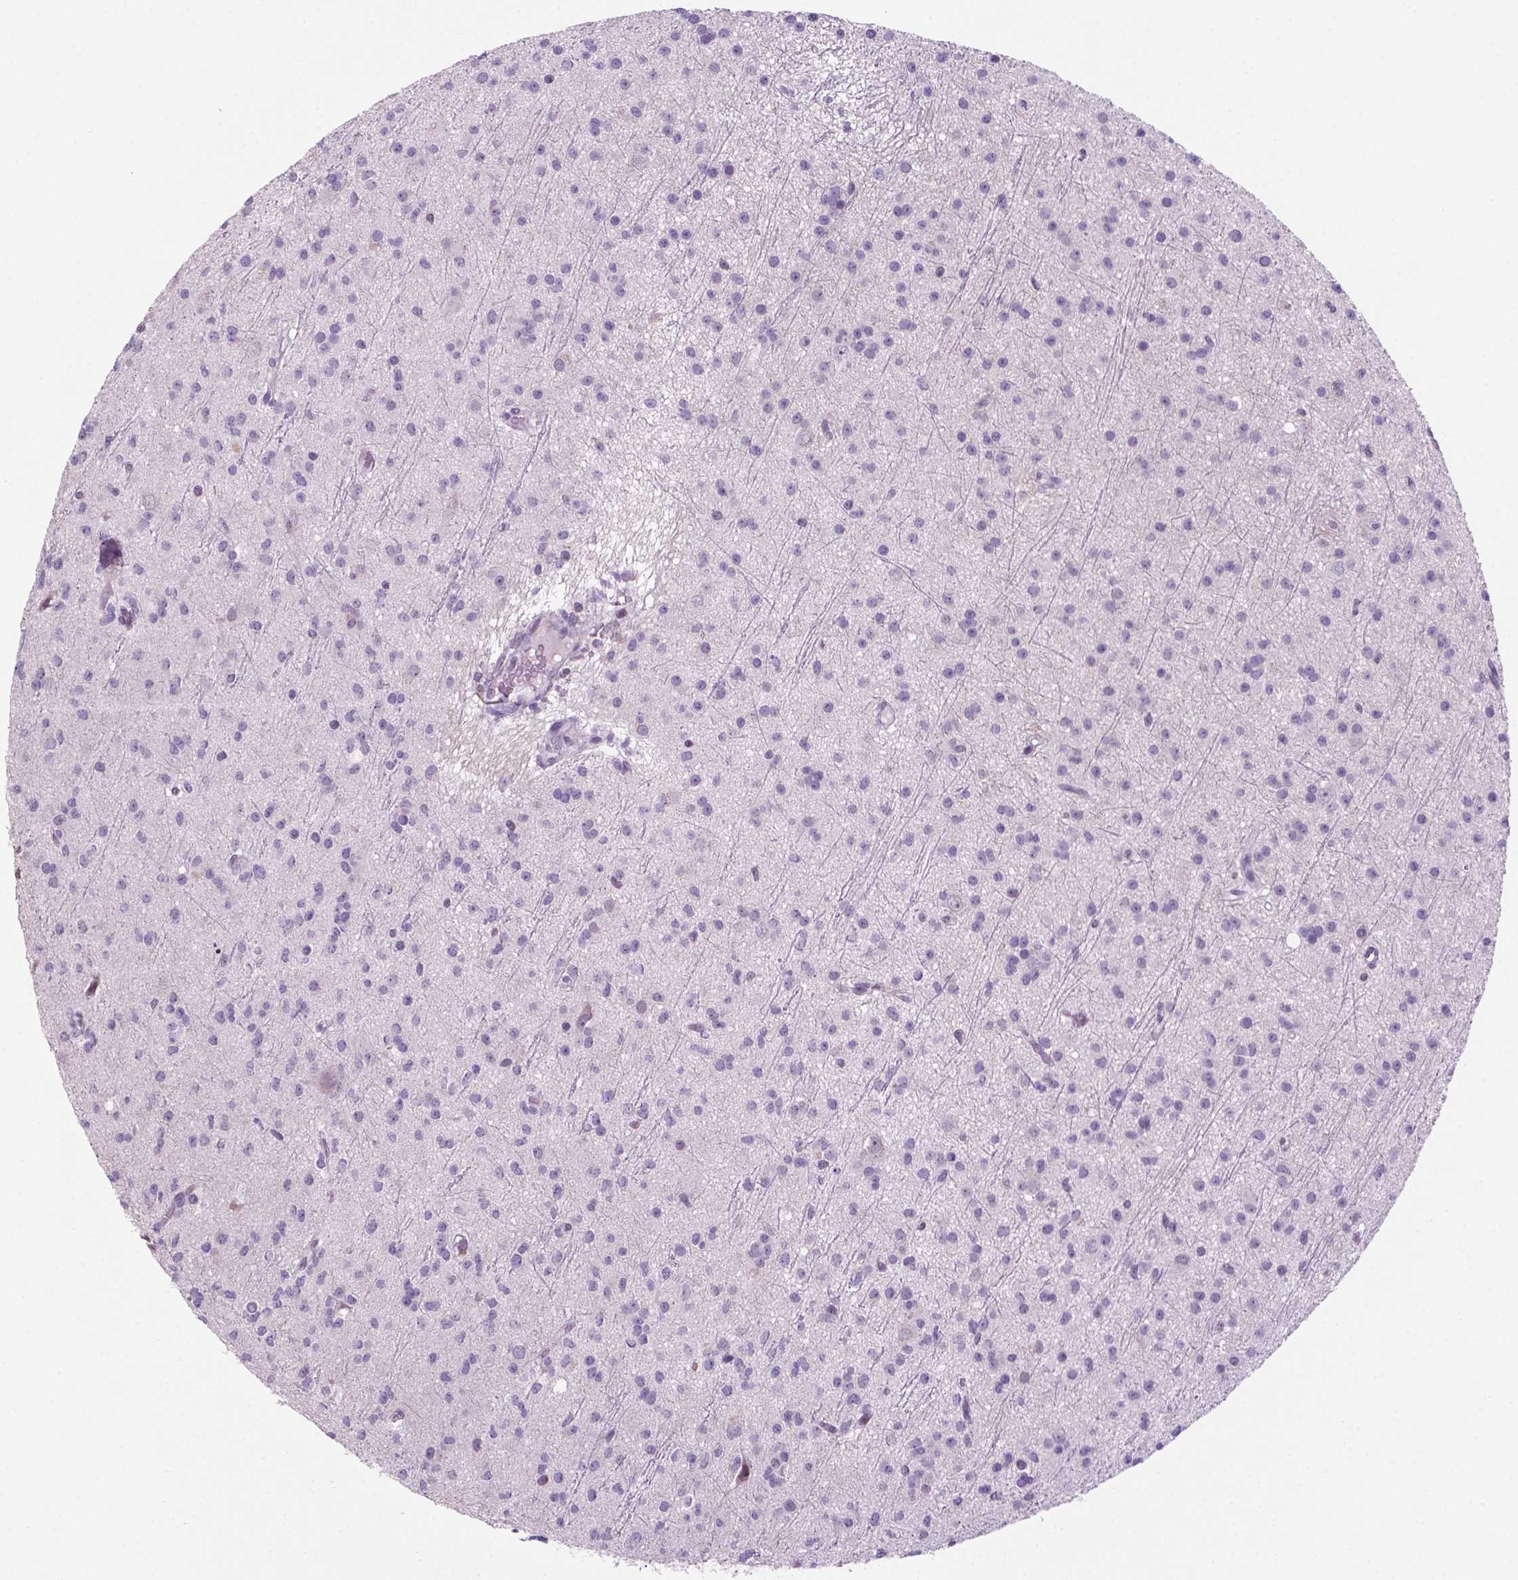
{"staining": {"intensity": "negative", "quantity": "none", "location": "none"}, "tissue": "glioma", "cell_type": "Tumor cells", "image_type": "cancer", "snomed": [{"axis": "morphology", "description": "Glioma, malignant, Low grade"}, {"axis": "topography", "description": "Brain"}], "caption": "Glioma was stained to show a protein in brown. There is no significant positivity in tumor cells.", "gene": "C18orf21", "patient": {"sex": "male", "age": 27}}